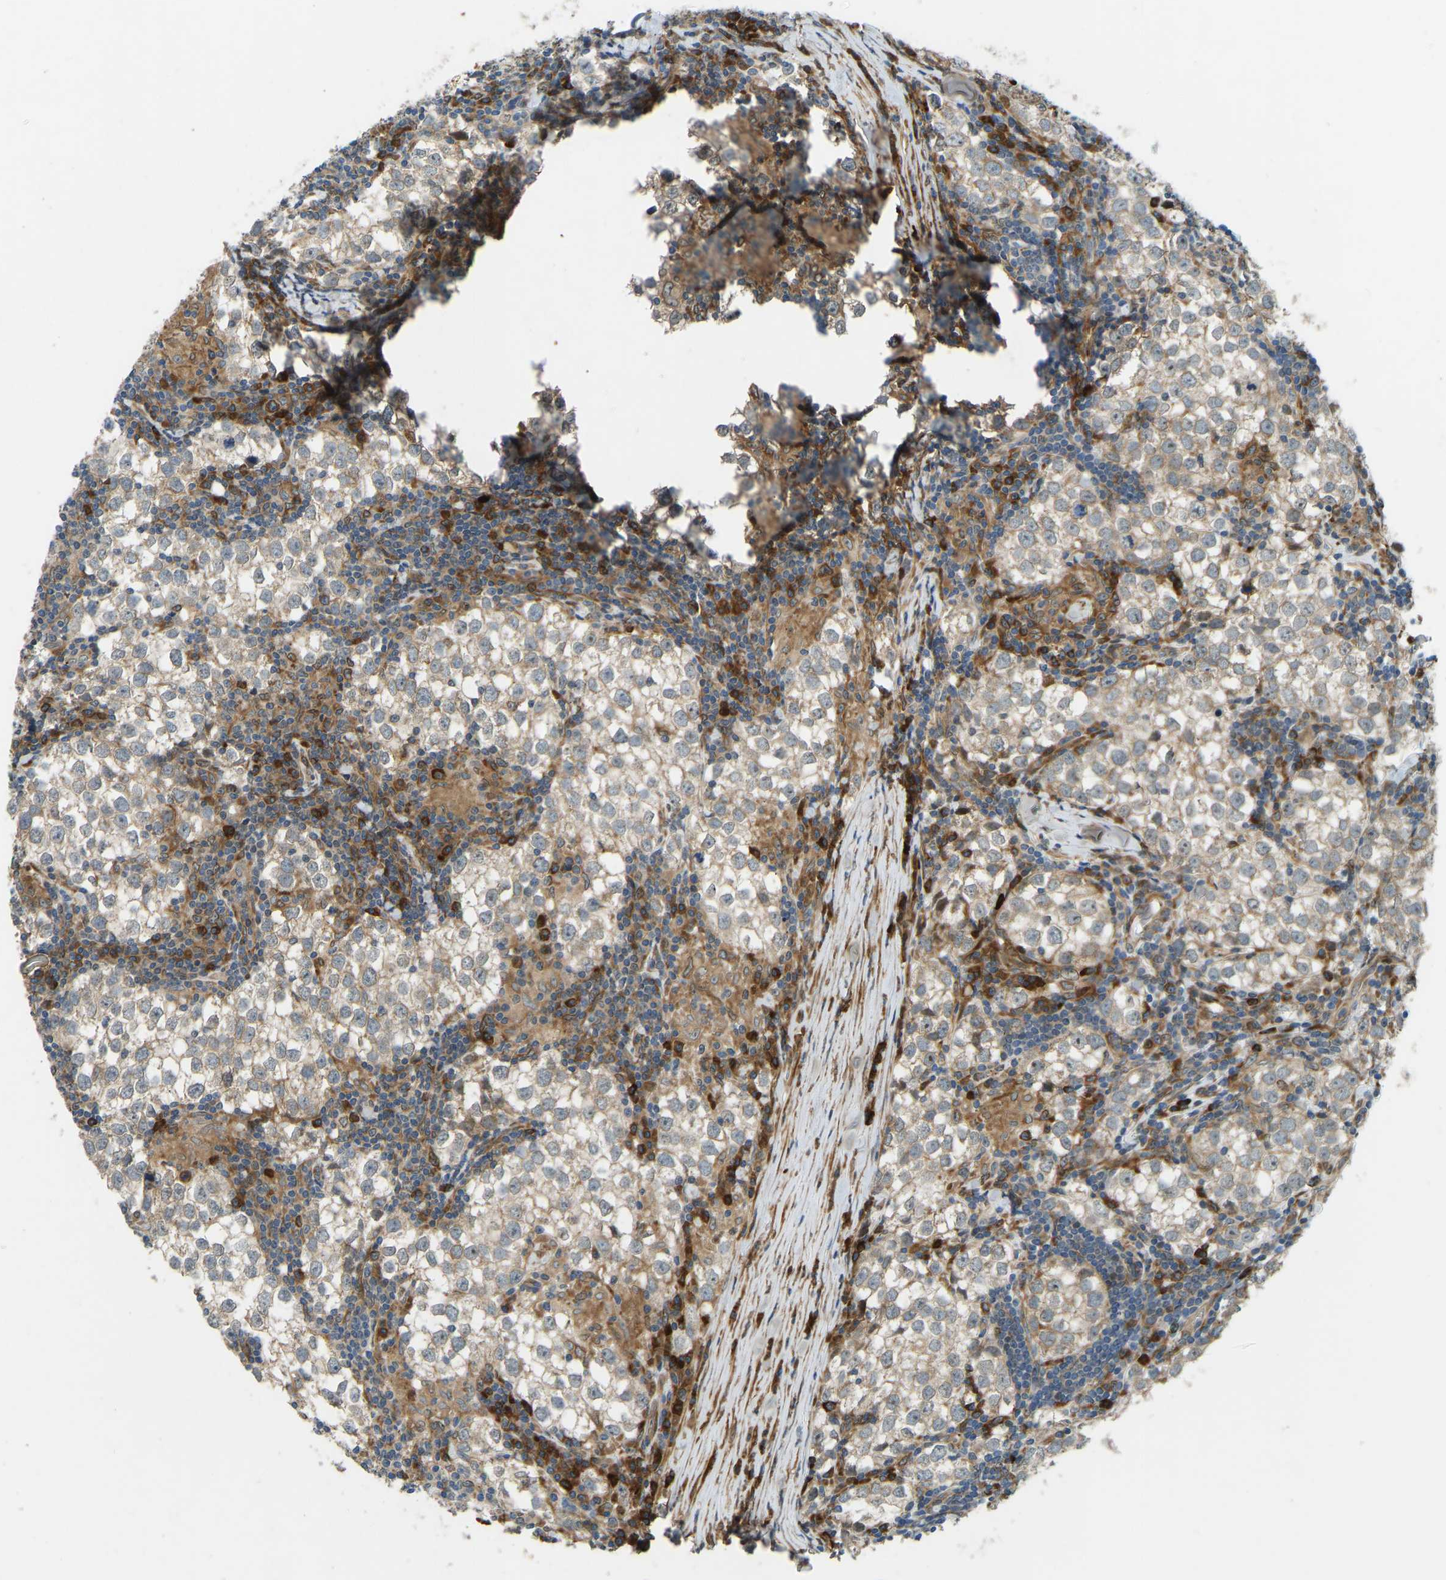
{"staining": {"intensity": "weak", "quantity": ">75%", "location": "cytoplasmic/membranous"}, "tissue": "testis cancer", "cell_type": "Tumor cells", "image_type": "cancer", "snomed": [{"axis": "morphology", "description": "Seminoma, NOS"}, {"axis": "morphology", "description": "Carcinoma, Embryonal, NOS"}, {"axis": "topography", "description": "Testis"}], "caption": "Immunohistochemical staining of human testis cancer (seminoma) reveals weak cytoplasmic/membranous protein expression in about >75% of tumor cells.", "gene": "OS9", "patient": {"sex": "male", "age": 36}}